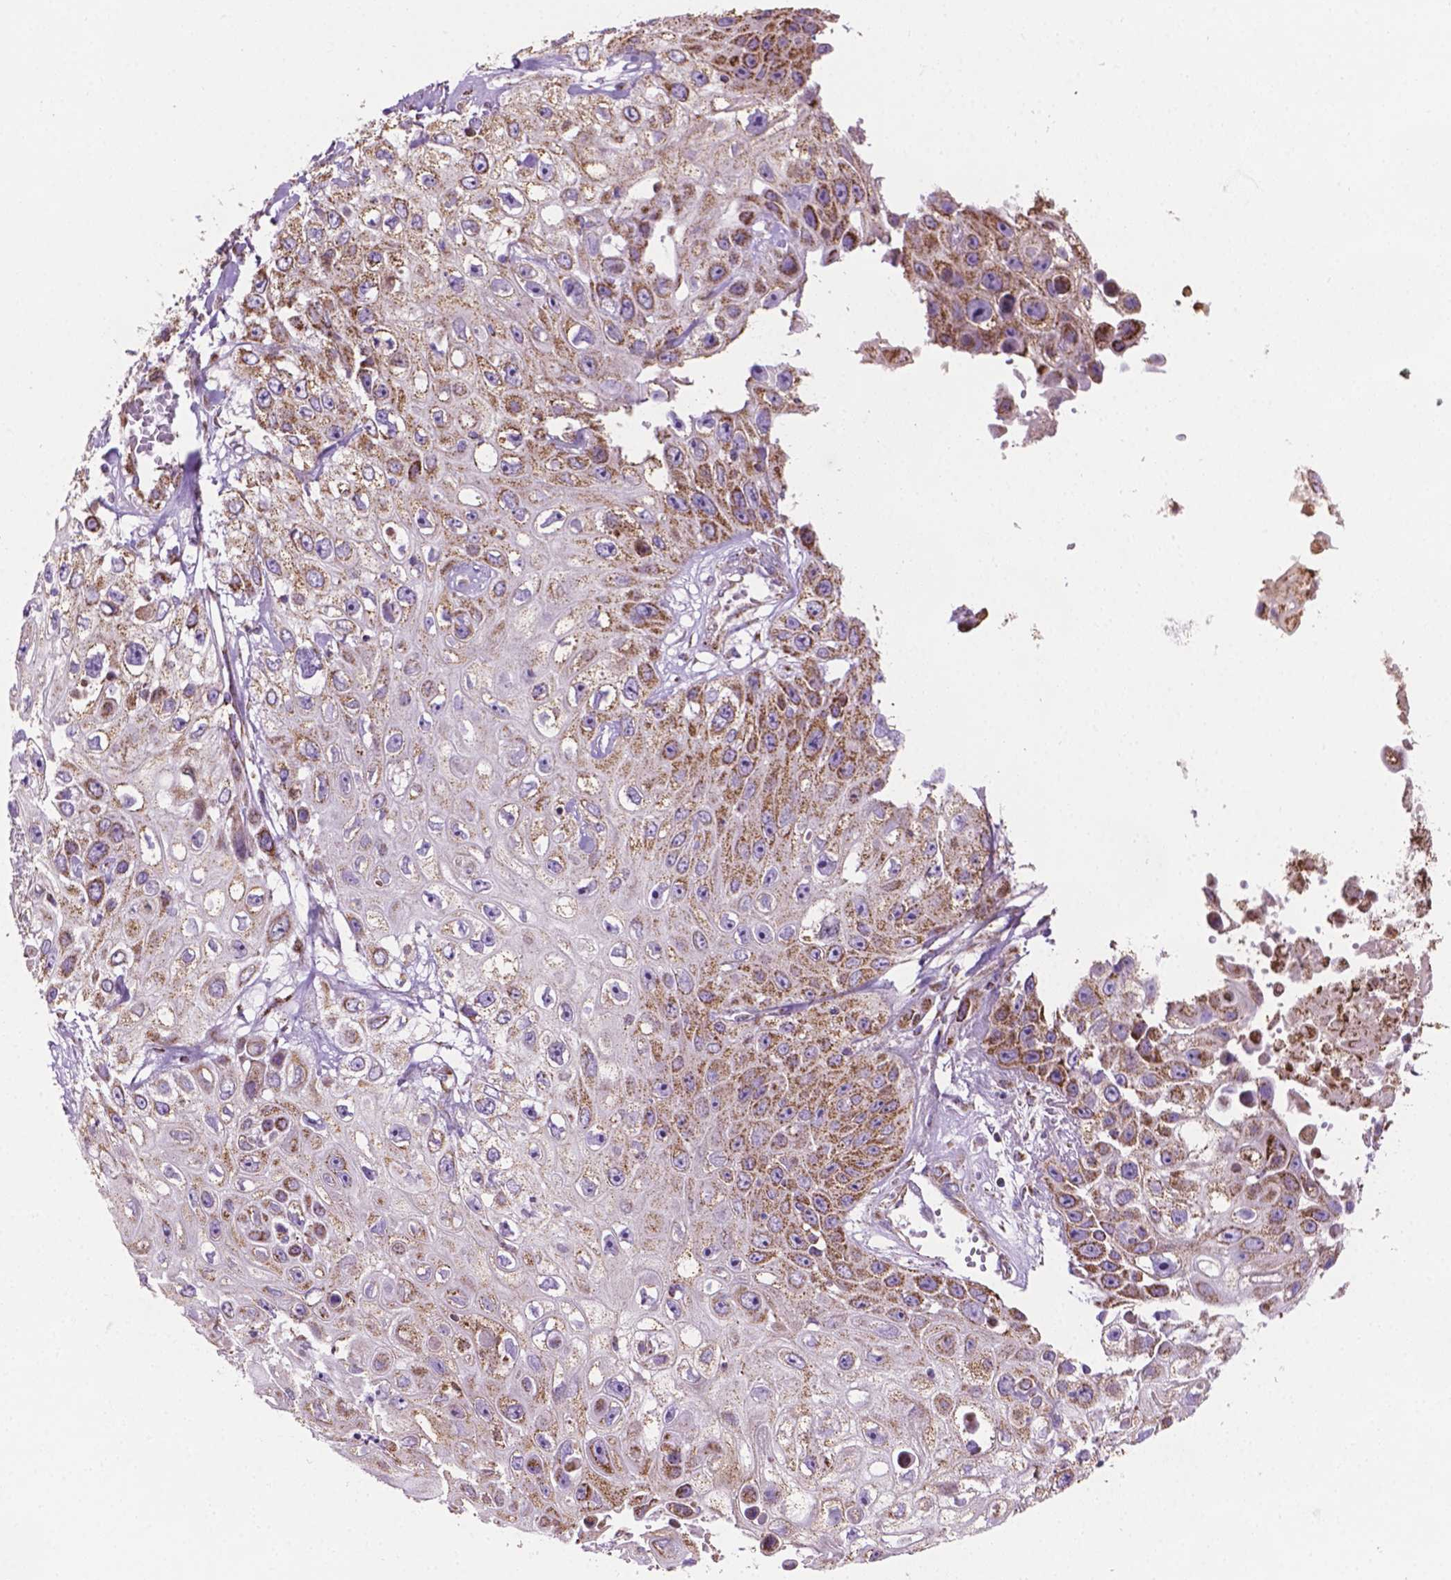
{"staining": {"intensity": "moderate", "quantity": ">75%", "location": "cytoplasmic/membranous"}, "tissue": "skin cancer", "cell_type": "Tumor cells", "image_type": "cancer", "snomed": [{"axis": "morphology", "description": "Squamous cell carcinoma, NOS"}, {"axis": "topography", "description": "Skin"}], "caption": "A brown stain shows moderate cytoplasmic/membranous positivity of a protein in skin cancer tumor cells.", "gene": "PIBF1", "patient": {"sex": "male", "age": 82}}